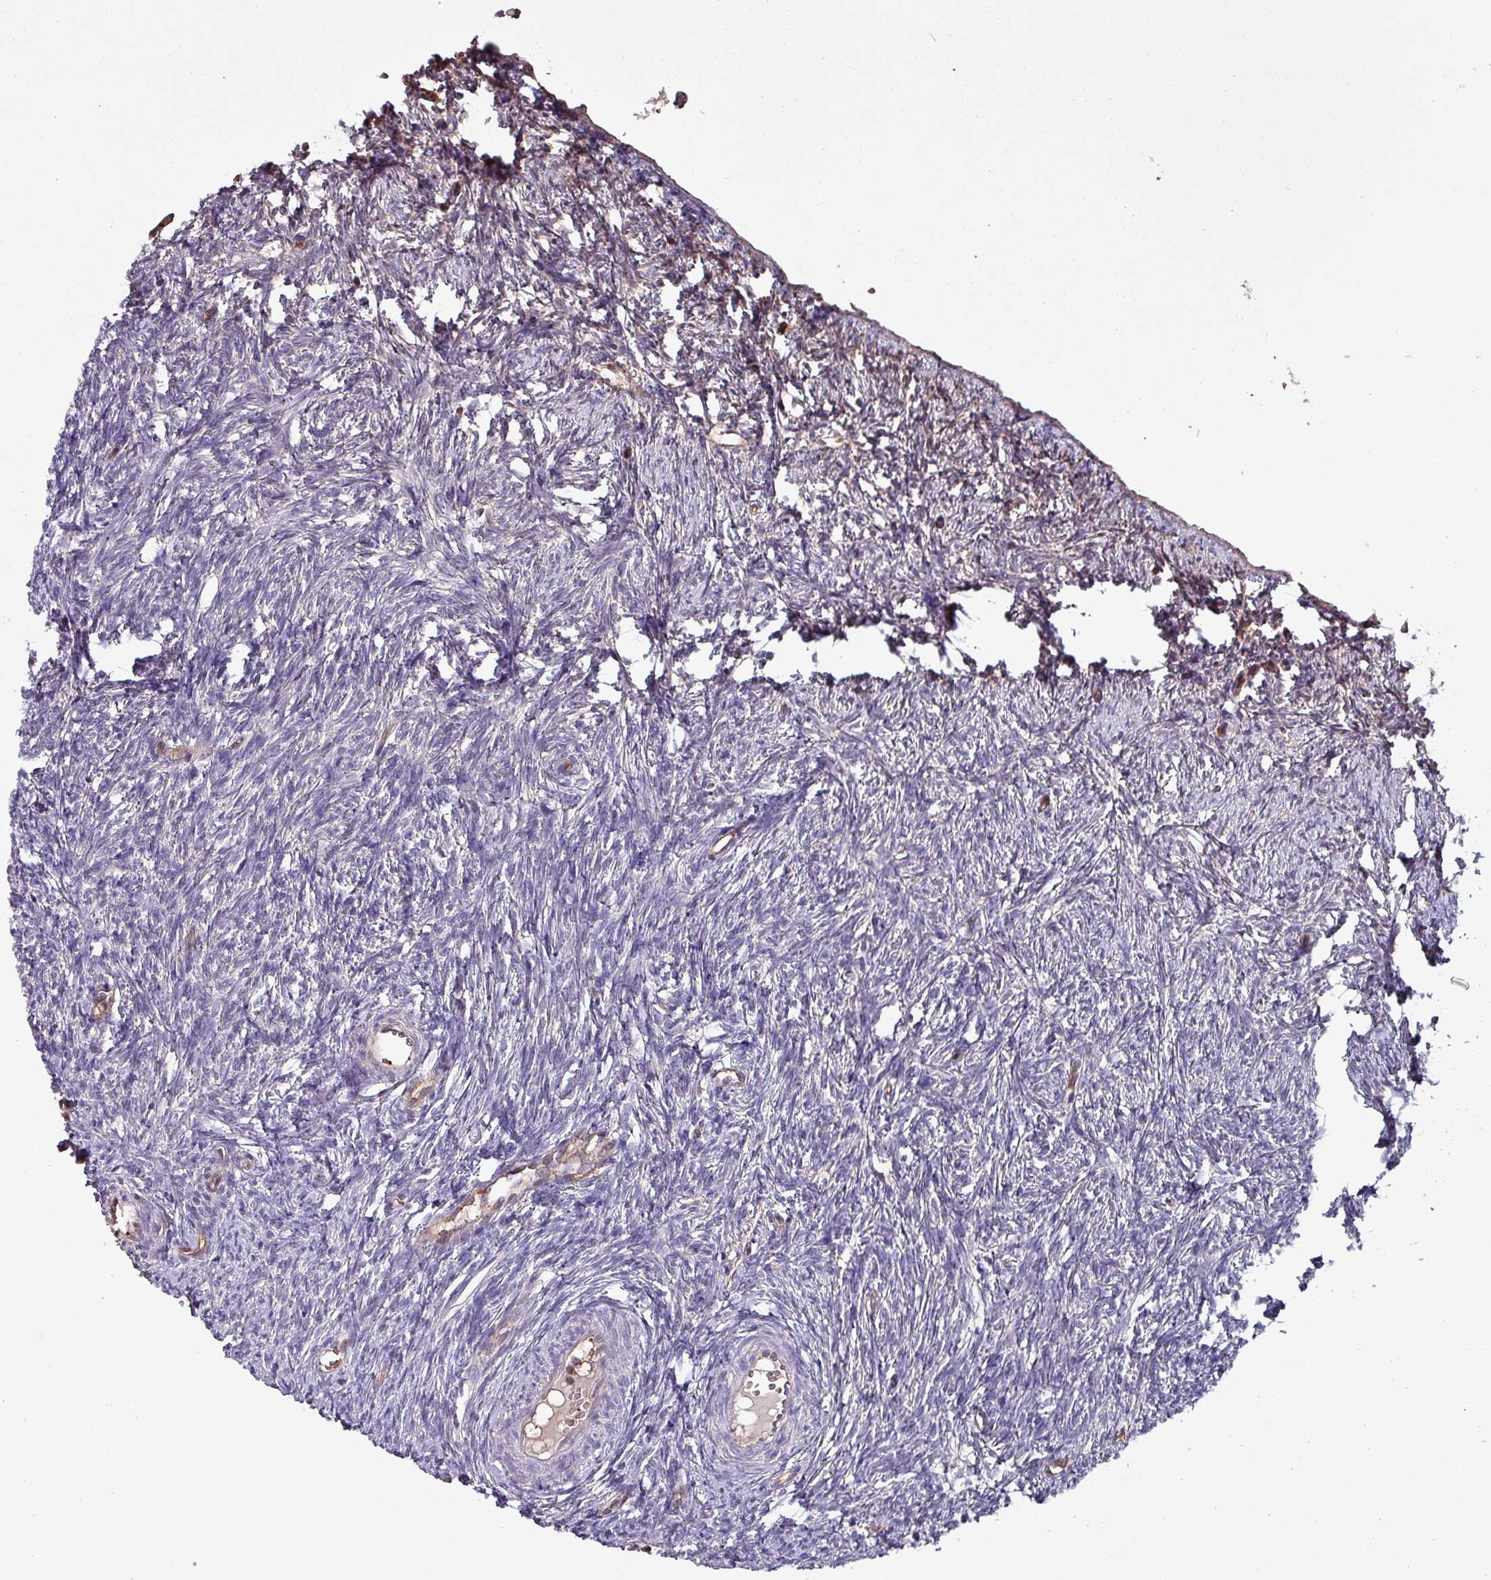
{"staining": {"intensity": "negative", "quantity": "none", "location": "none"}, "tissue": "ovary", "cell_type": "Ovarian stroma cells", "image_type": "normal", "snomed": [{"axis": "morphology", "description": "Normal tissue, NOS"}, {"axis": "topography", "description": "Ovary"}], "caption": "Protein analysis of unremarkable ovary reveals no significant expression in ovarian stroma cells.", "gene": "PSMB8", "patient": {"sex": "female", "age": 51}}